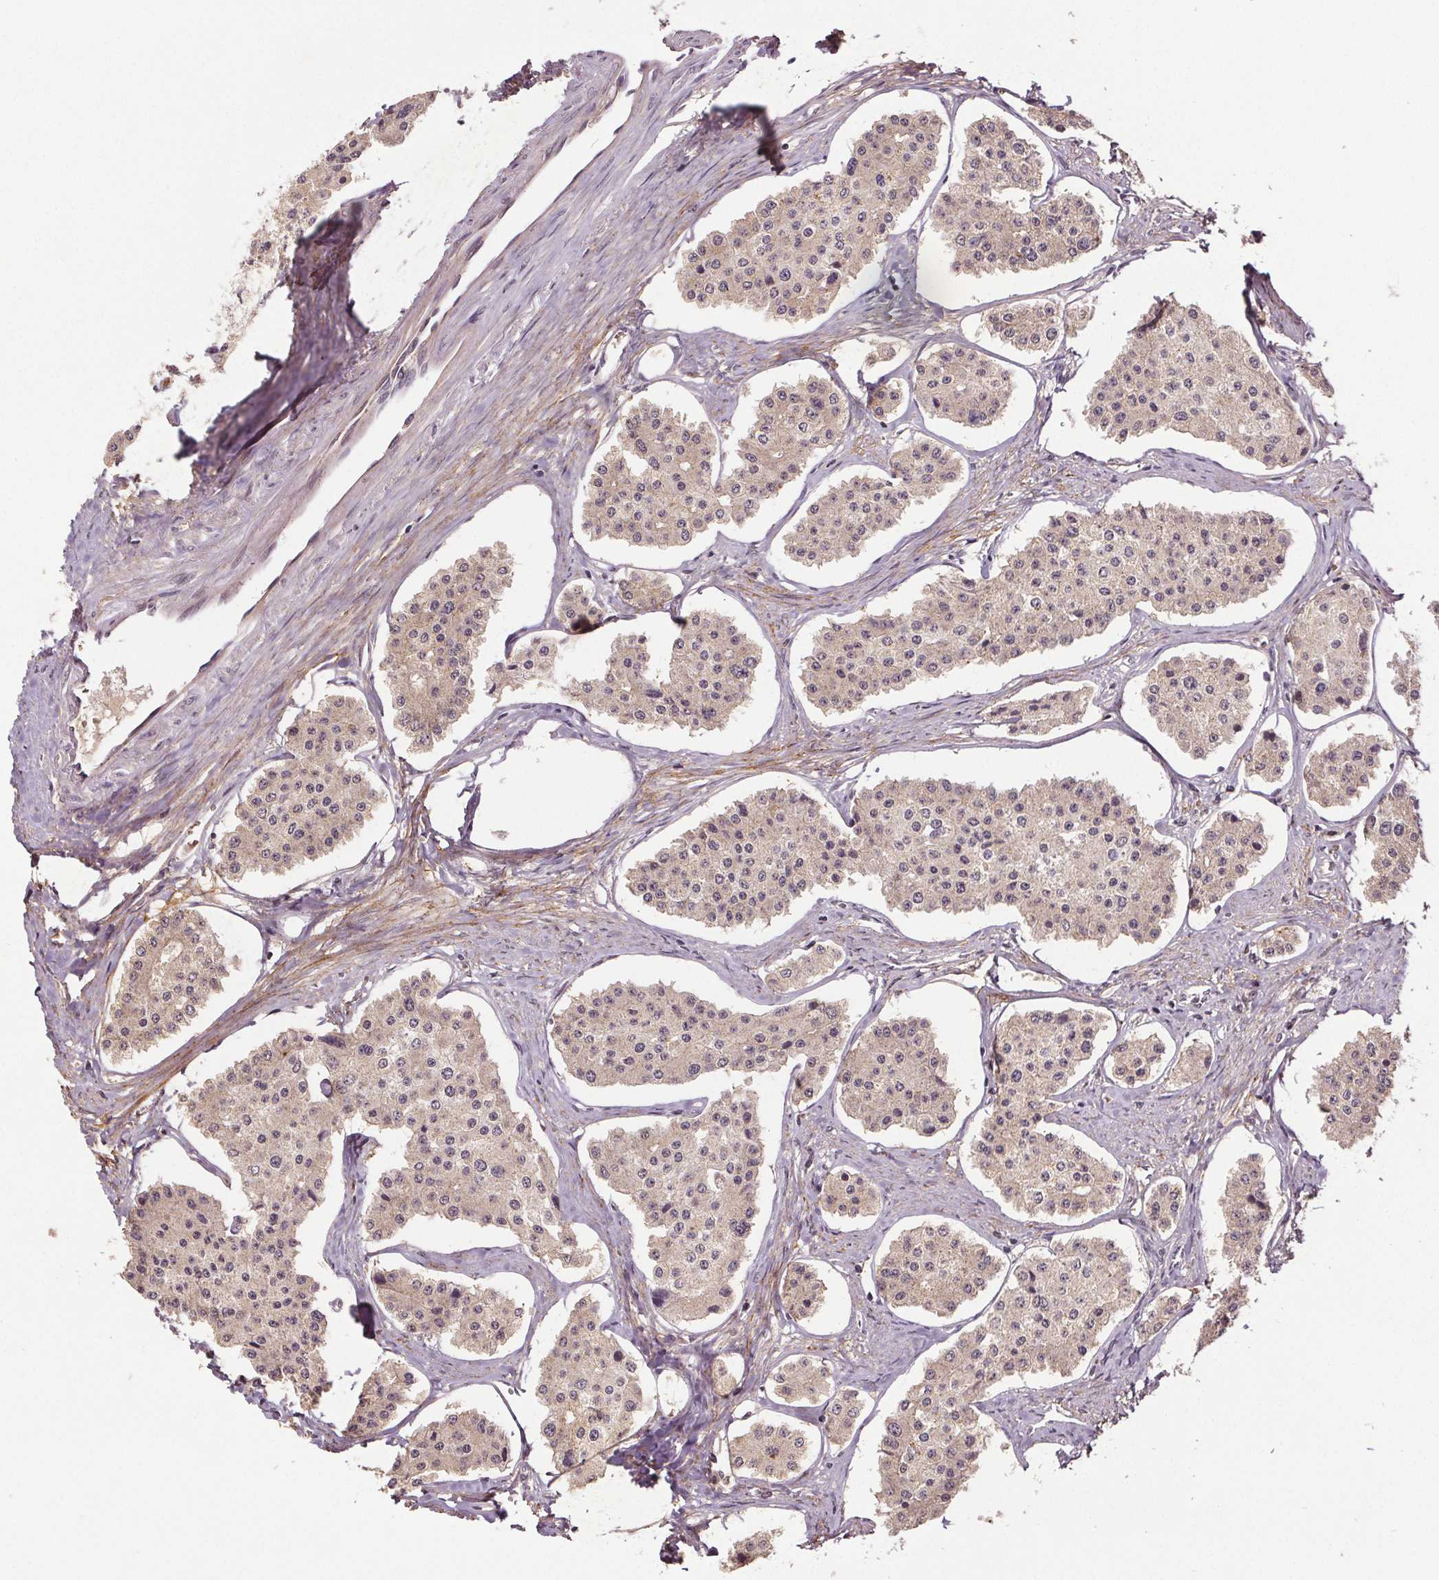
{"staining": {"intensity": "negative", "quantity": "none", "location": "none"}, "tissue": "carcinoid", "cell_type": "Tumor cells", "image_type": "cancer", "snomed": [{"axis": "morphology", "description": "Carcinoid, malignant, NOS"}, {"axis": "topography", "description": "Small intestine"}], "caption": "Immunohistochemistry (IHC) of human malignant carcinoid reveals no expression in tumor cells.", "gene": "EPHB3", "patient": {"sex": "female", "age": 65}}